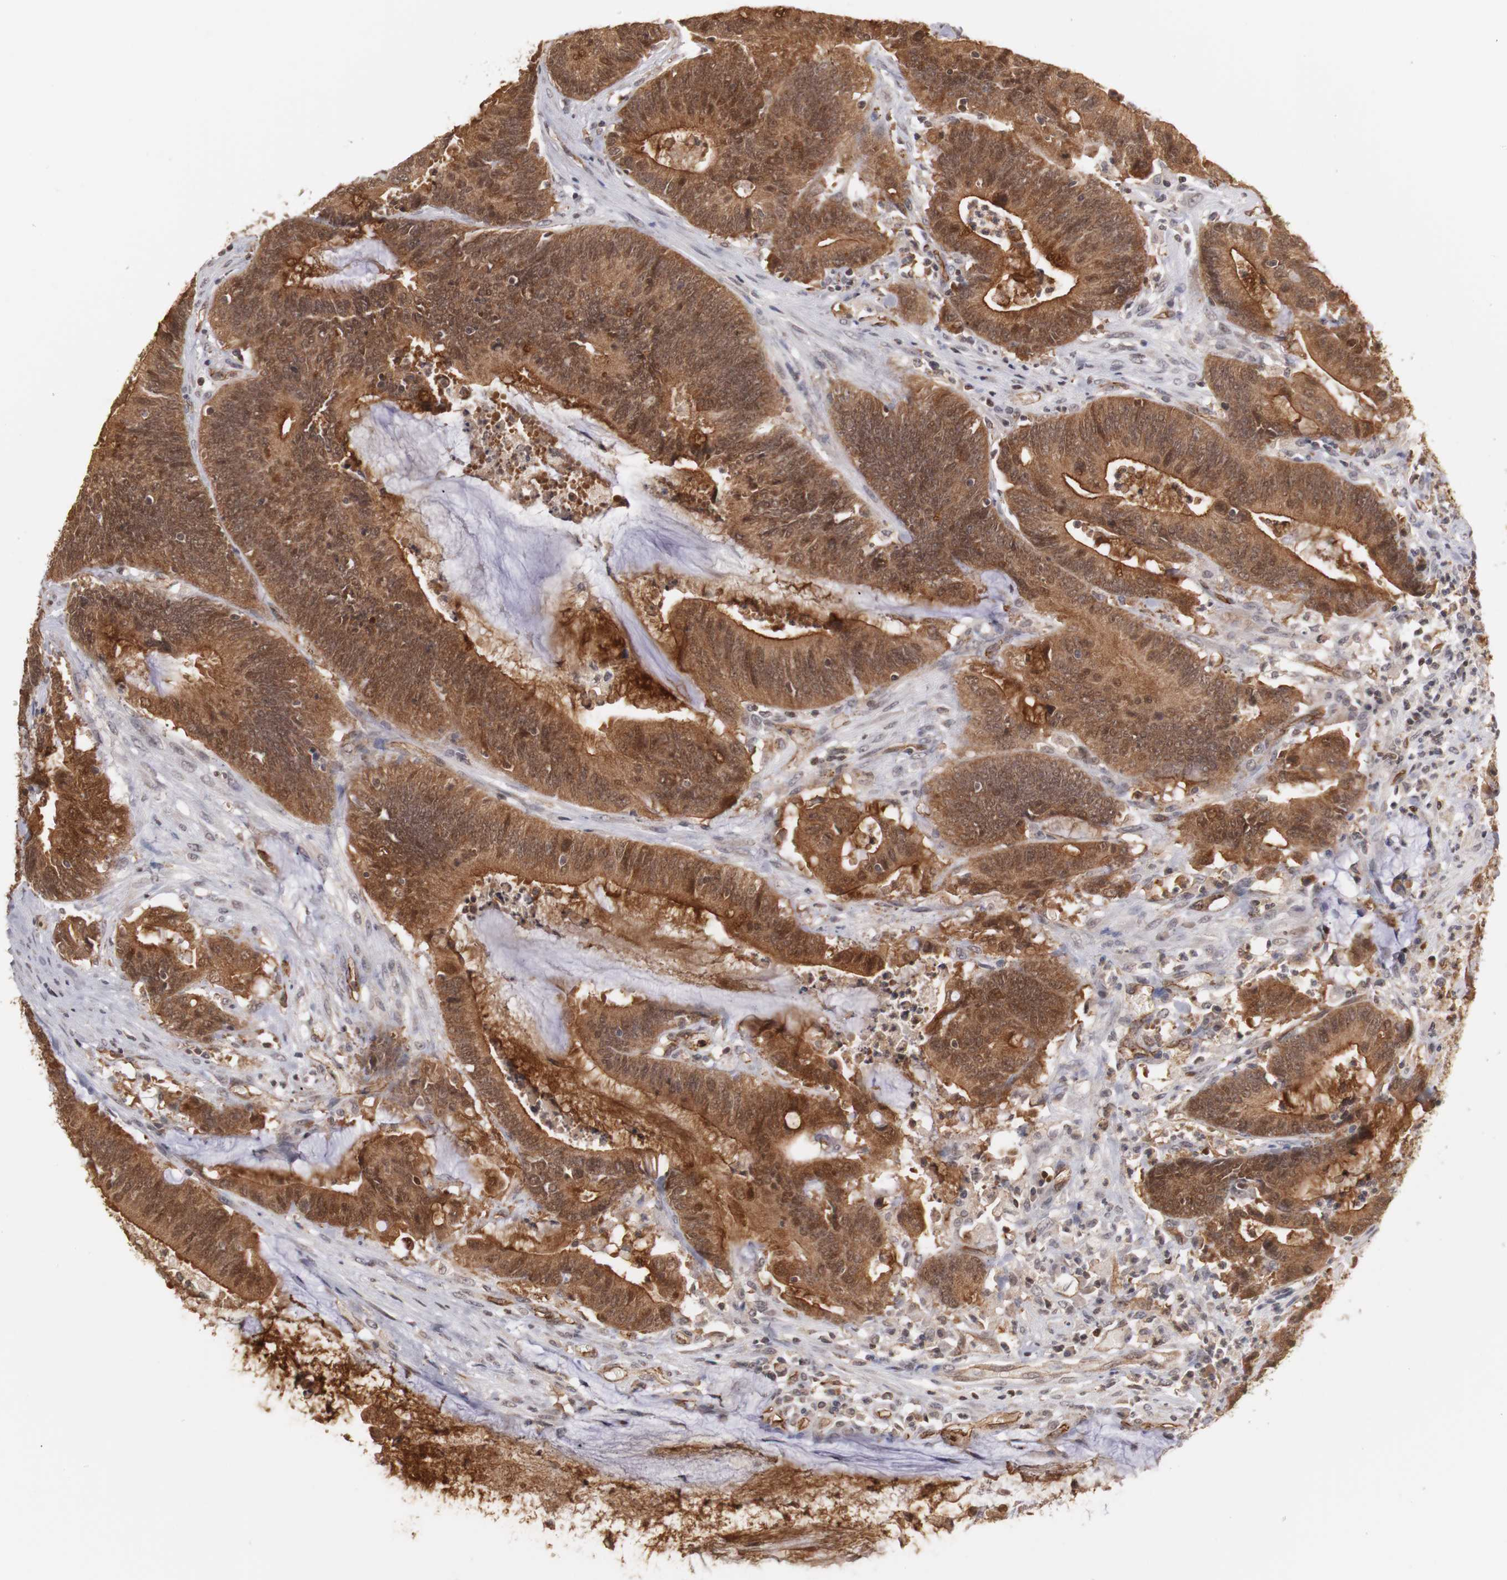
{"staining": {"intensity": "strong", "quantity": ">75%", "location": "cytoplasmic/membranous,nuclear"}, "tissue": "colorectal cancer", "cell_type": "Tumor cells", "image_type": "cancer", "snomed": [{"axis": "morphology", "description": "Adenocarcinoma, NOS"}, {"axis": "topography", "description": "Rectum"}], "caption": "Protein analysis of colorectal cancer tissue shows strong cytoplasmic/membranous and nuclear staining in about >75% of tumor cells.", "gene": "PLEKHA1", "patient": {"sex": "female", "age": 66}}